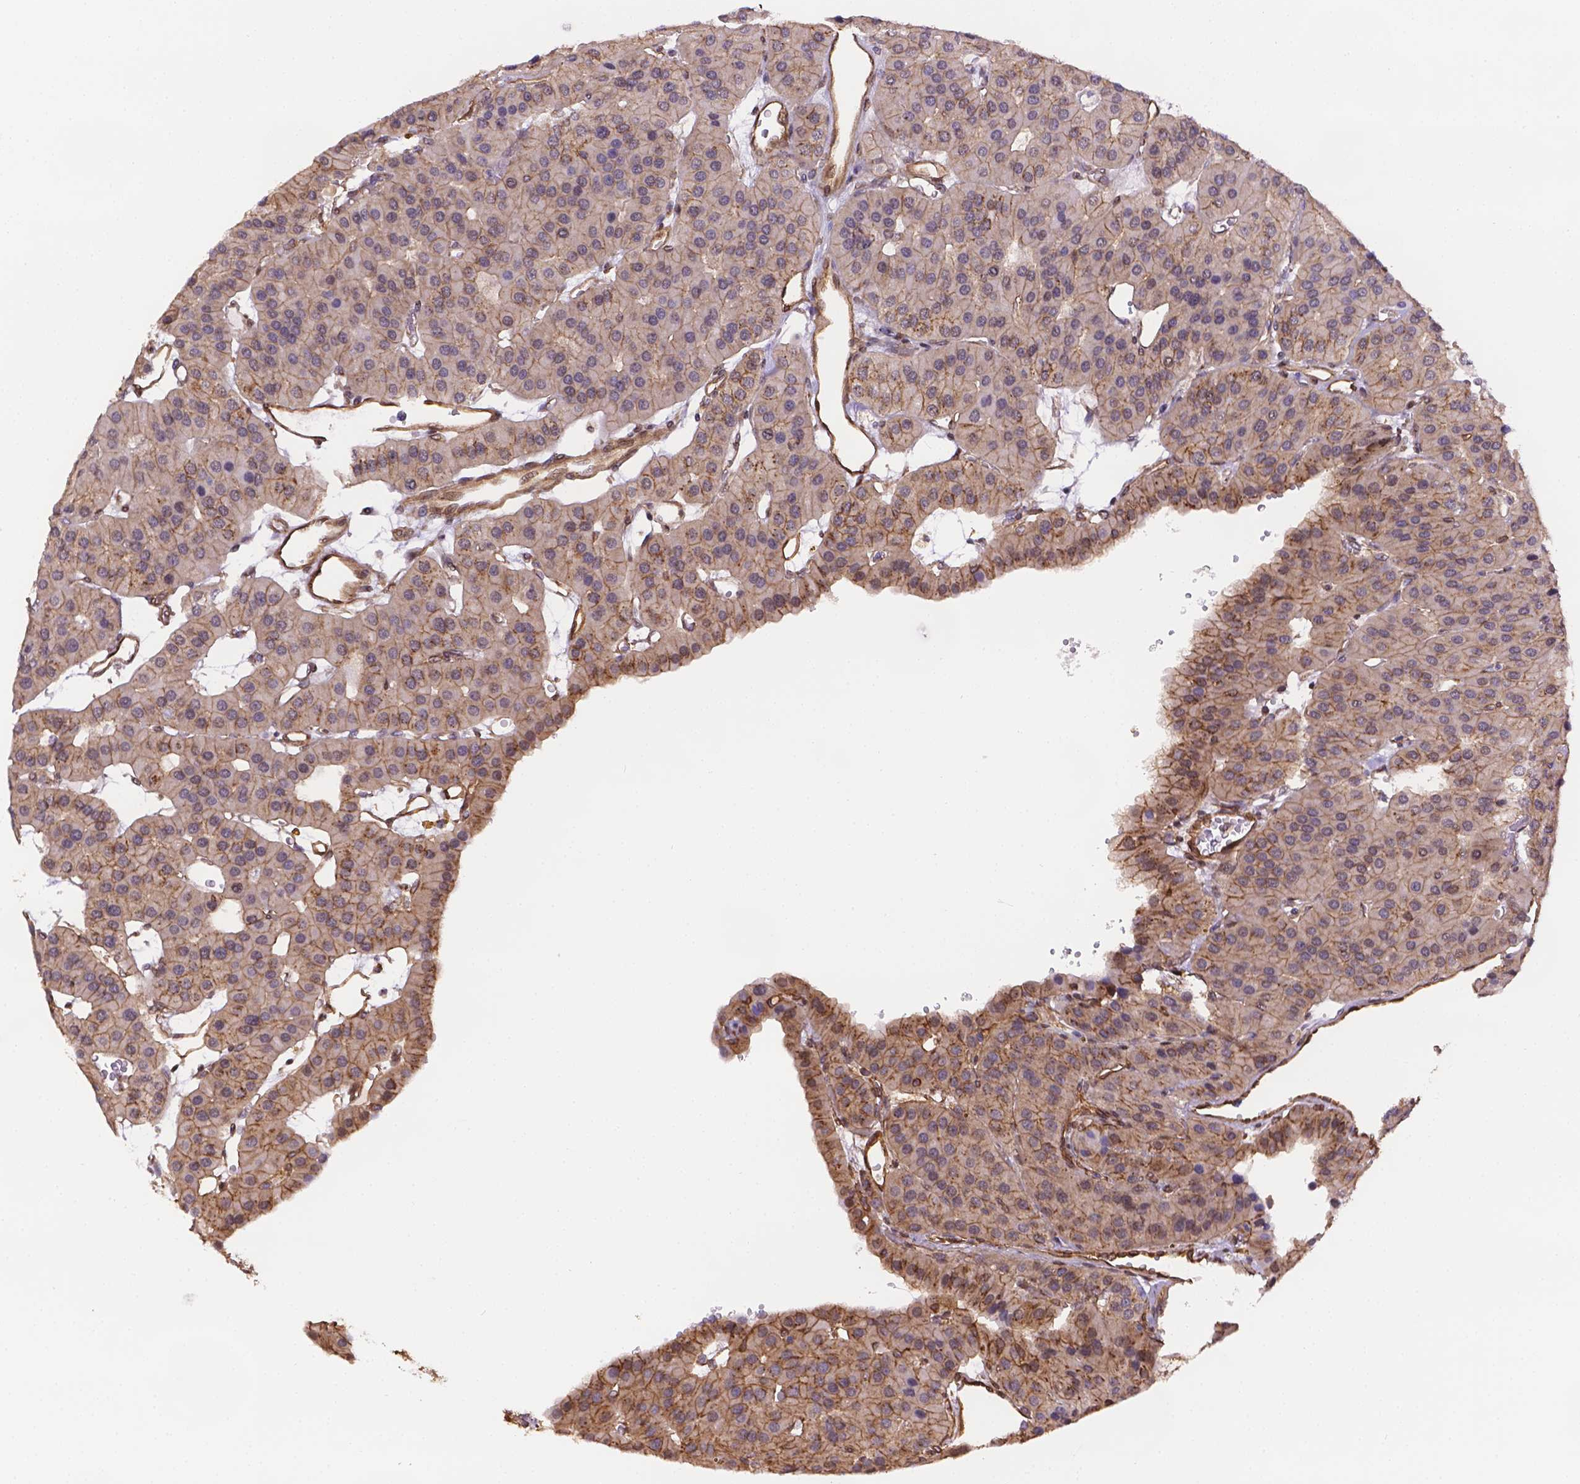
{"staining": {"intensity": "weak", "quantity": ">75%", "location": "cytoplasmic/membranous"}, "tissue": "parathyroid gland", "cell_type": "Glandular cells", "image_type": "normal", "snomed": [{"axis": "morphology", "description": "Normal tissue, NOS"}, {"axis": "morphology", "description": "Adenoma, NOS"}, {"axis": "topography", "description": "Parathyroid gland"}], "caption": "Immunohistochemistry photomicrograph of unremarkable parathyroid gland stained for a protein (brown), which demonstrates low levels of weak cytoplasmic/membranous staining in about >75% of glandular cells.", "gene": "YAP1", "patient": {"sex": "female", "age": 86}}